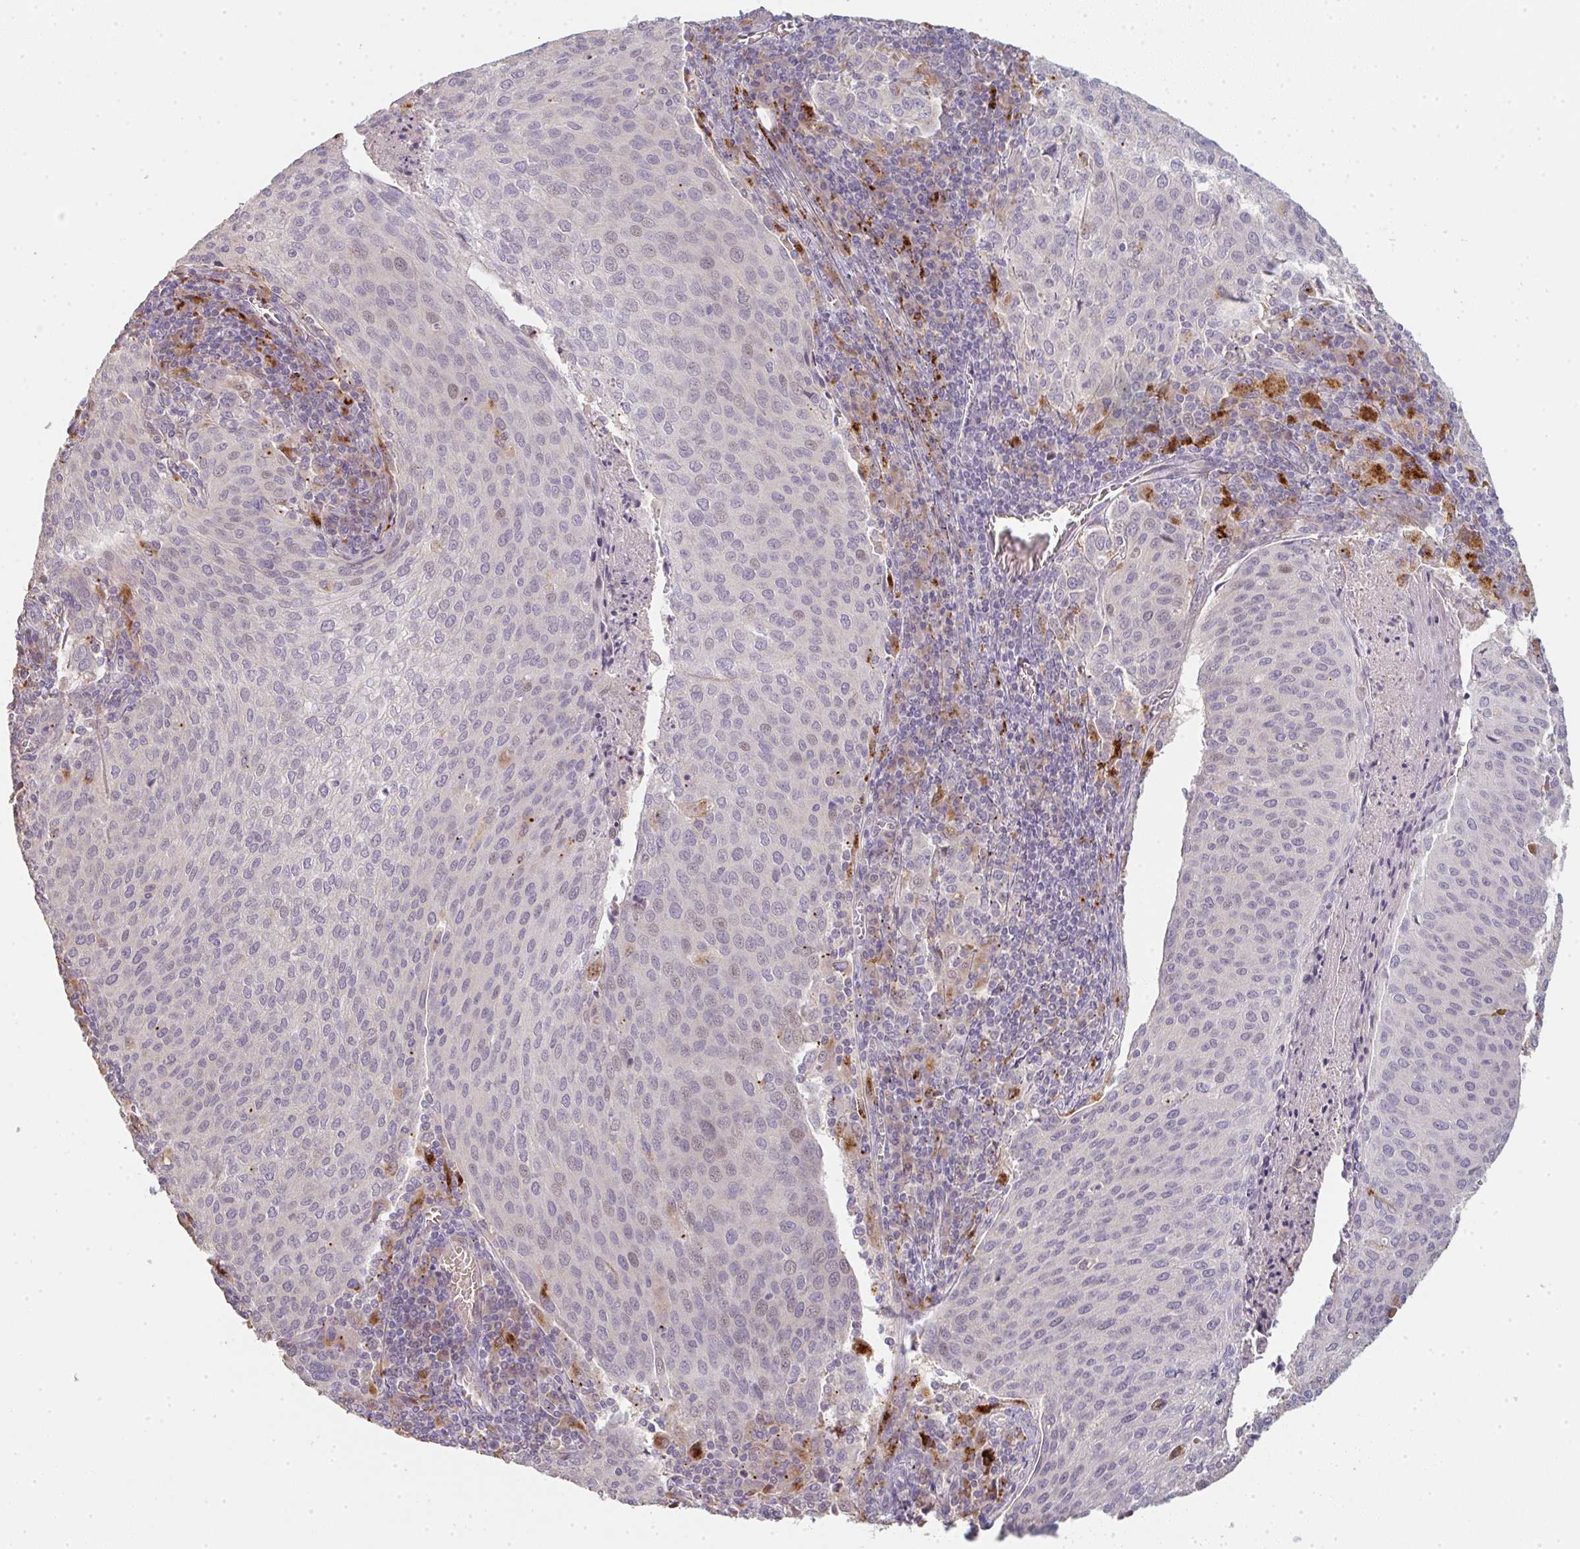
{"staining": {"intensity": "negative", "quantity": "none", "location": "none"}, "tissue": "cervical cancer", "cell_type": "Tumor cells", "image_type": "cancer", "snomed": [{"axis": "morphology", "description": "Squamous cell carcinoma, NOS"}, {"axis": "topography", "description": "Cervix"}], "caption": "Tumor cells are negative for protein expression in human cervical cancer (squamous cell carcinoma).", "gene": "TMEM237", "patient": {"sex": "female", "age": 46}}